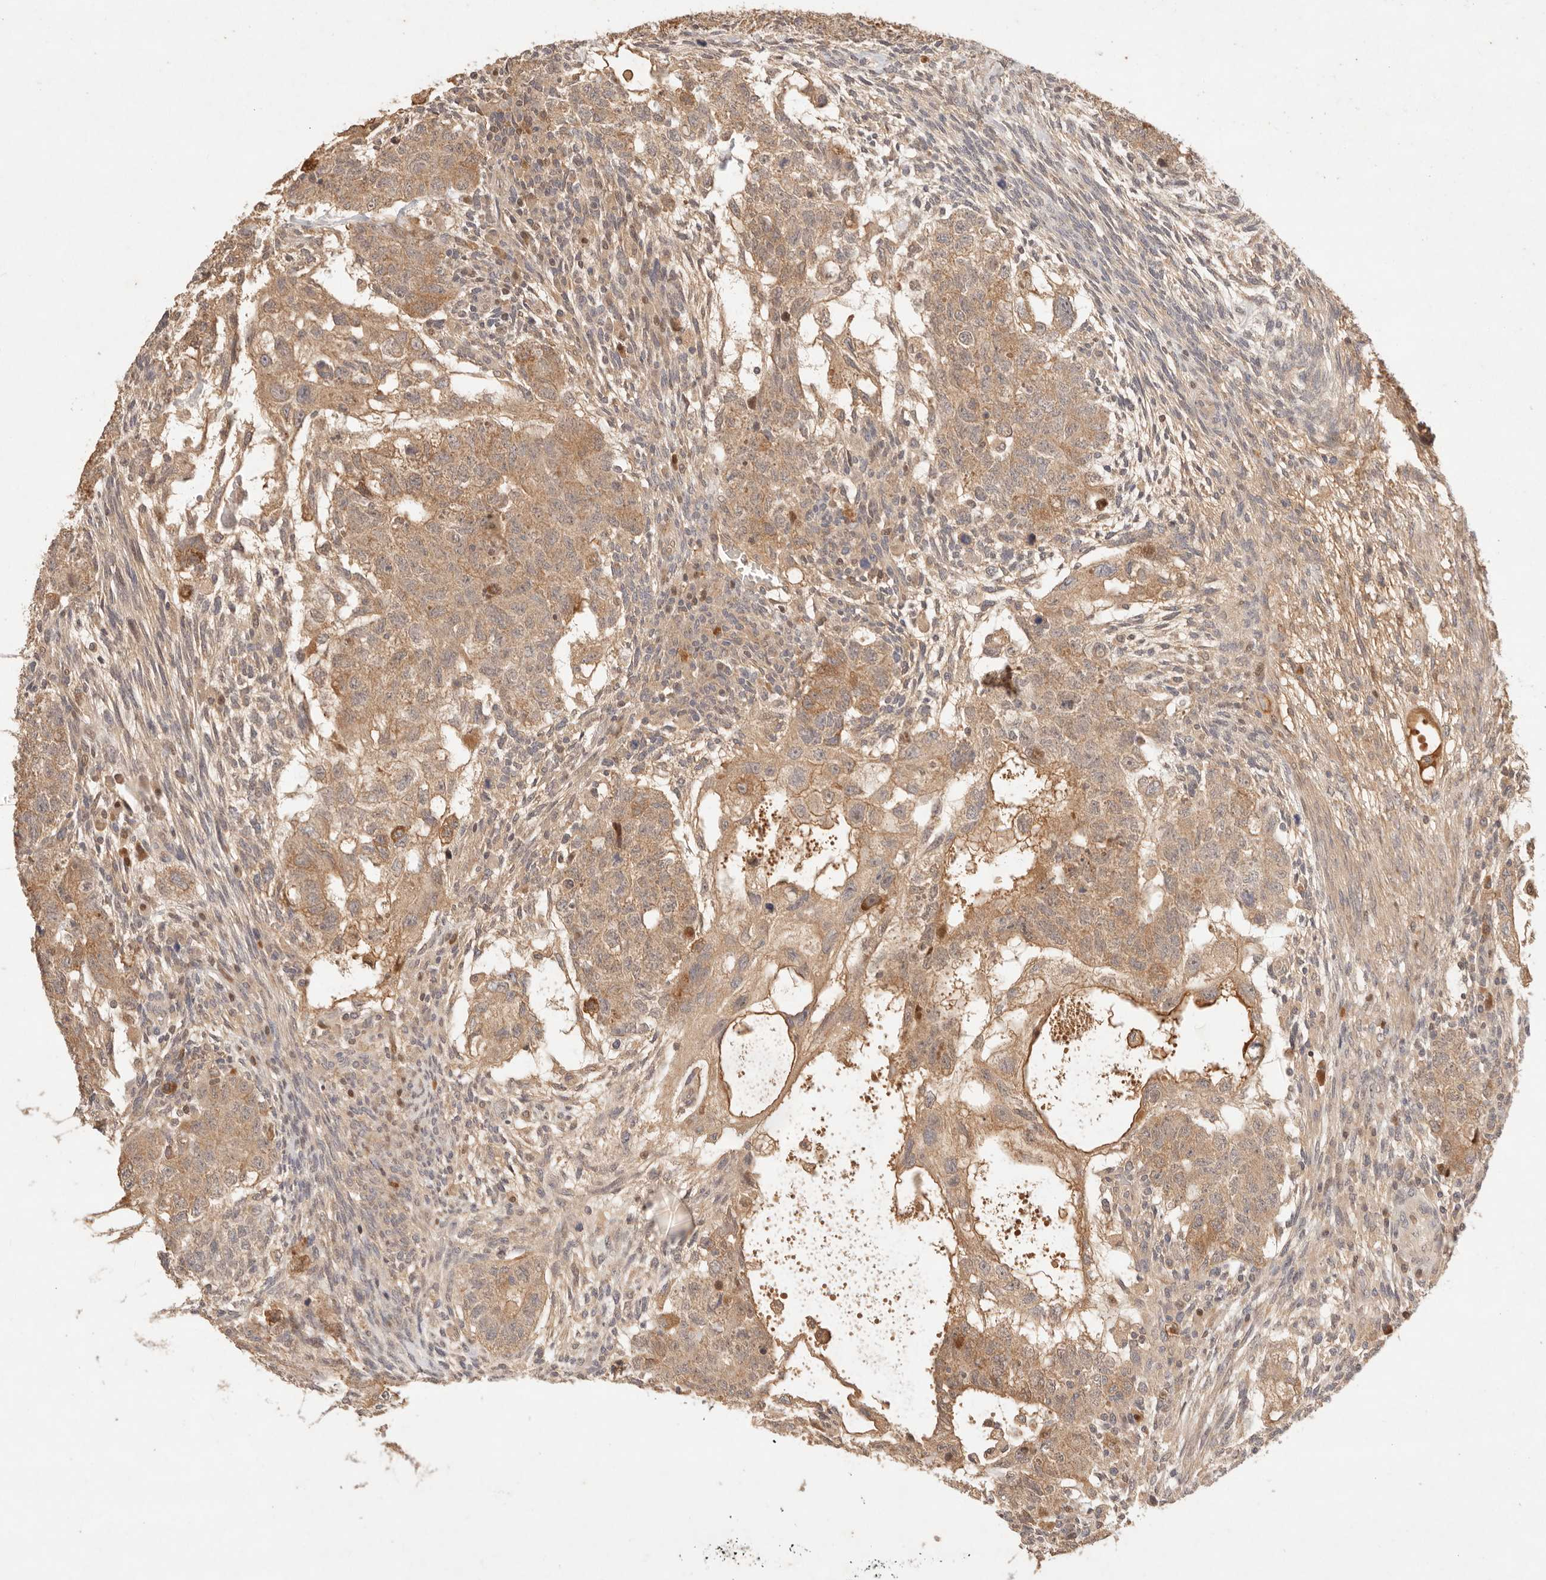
{"staining": {"intensity": "moderate", "quantity": ">75%", "location": "cytoplasmic/membranous"}, "tissue": "testis cancer", "cell_type": "Tumor cells", "image_type": "cancer", "snomed": [{"axis": "morphology", "description": "Normal tissue, NOS"}, {"axis": "morphology", "description": "Carcinoma, Embryonal, NOS"}, {"axis": "topography", "description": "Testis"}], "caption": "The micrograph displays a brown stain indicating the presence of a protein in the cytoplasmic/membranous of tumor cells in embryonal carcinoma (testis). (DAB IHC, brown staining for protein, blue staining for nuclei).", "gene": "PHLDA3", "patient": {"sex": "male", "age": 36}}